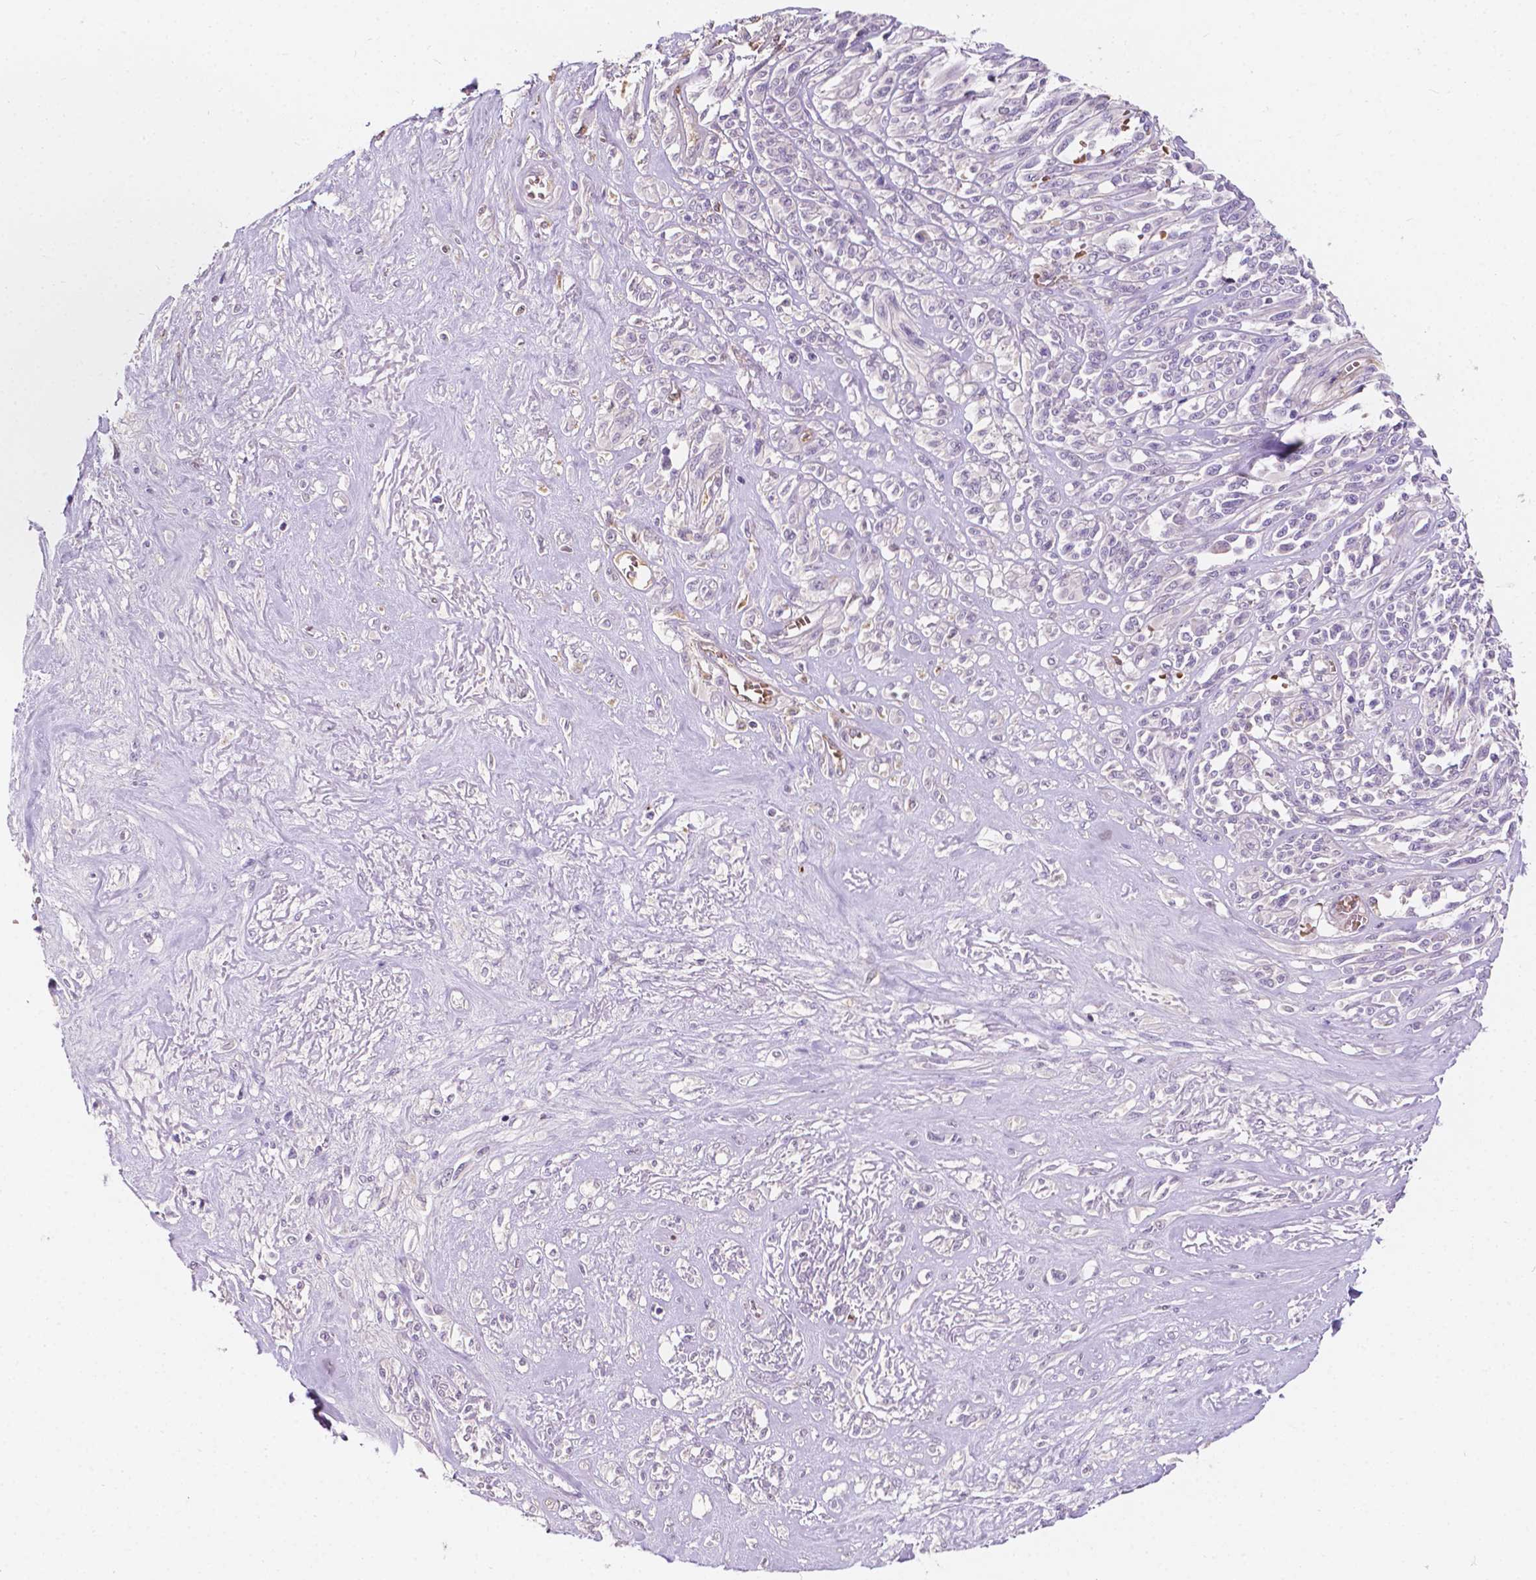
{"staining": {"intensity": "negative", "quantity": "none", "location": "none"}, "tissue": "melanoma", "cell_type": "Tumor cells", "image_type": "cancer", "snomed": [{"axis": "morphology", "description": "Malignant melanoma, NOS"}, {"axis": "topography", "description": "Skin"}], "caption": "Immunohistochemical staining of human malignant melanoma shows no significant staining in tumor cells.", "gene": "SLC22A4", "patient": {"sex": "female", "age": 91}}